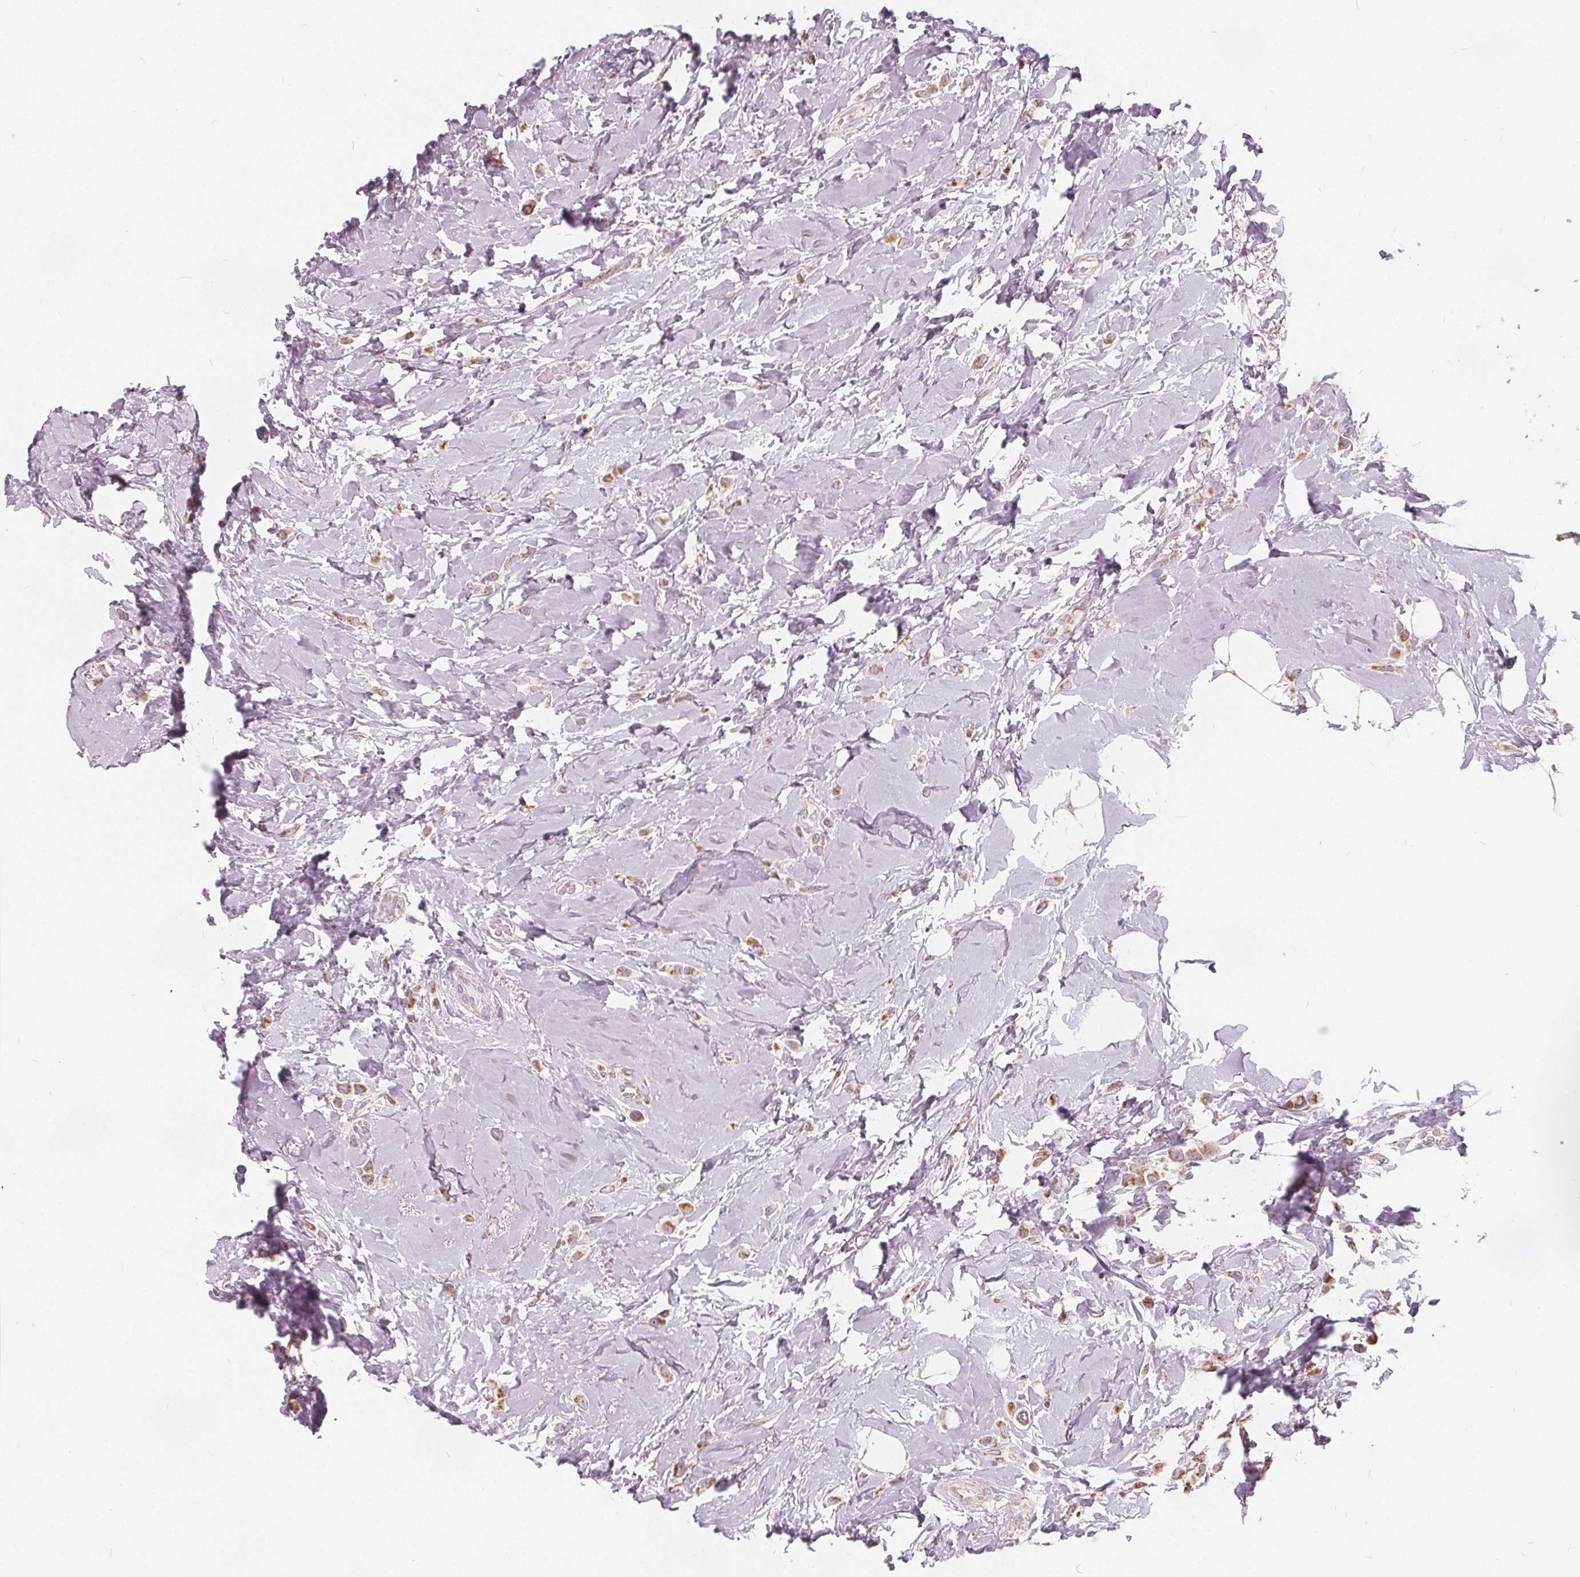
{"staining": {"intensity": "moderate", "quantity": ">75%", "location": "cytoplasmic/membranous"}, "tissue": "breast cancer", "cell_type": "Tumor cells", "image_type": "cancer", "snomed": [{"axis": "morphology", "description": "Lobular carcinoma"}, {"axis": "topography", "description": "Breast"}], "caption": "Immunohistochemistry (IHC) (DAB (3,3'-diaminobenzidine)) staining of human breast cancer shows moderate cytoplasmic/membranous protein expression in approximately >75% of tumor cells.", "gene": "NUP210L", "patient": {"sex": "female", "age": 66}}